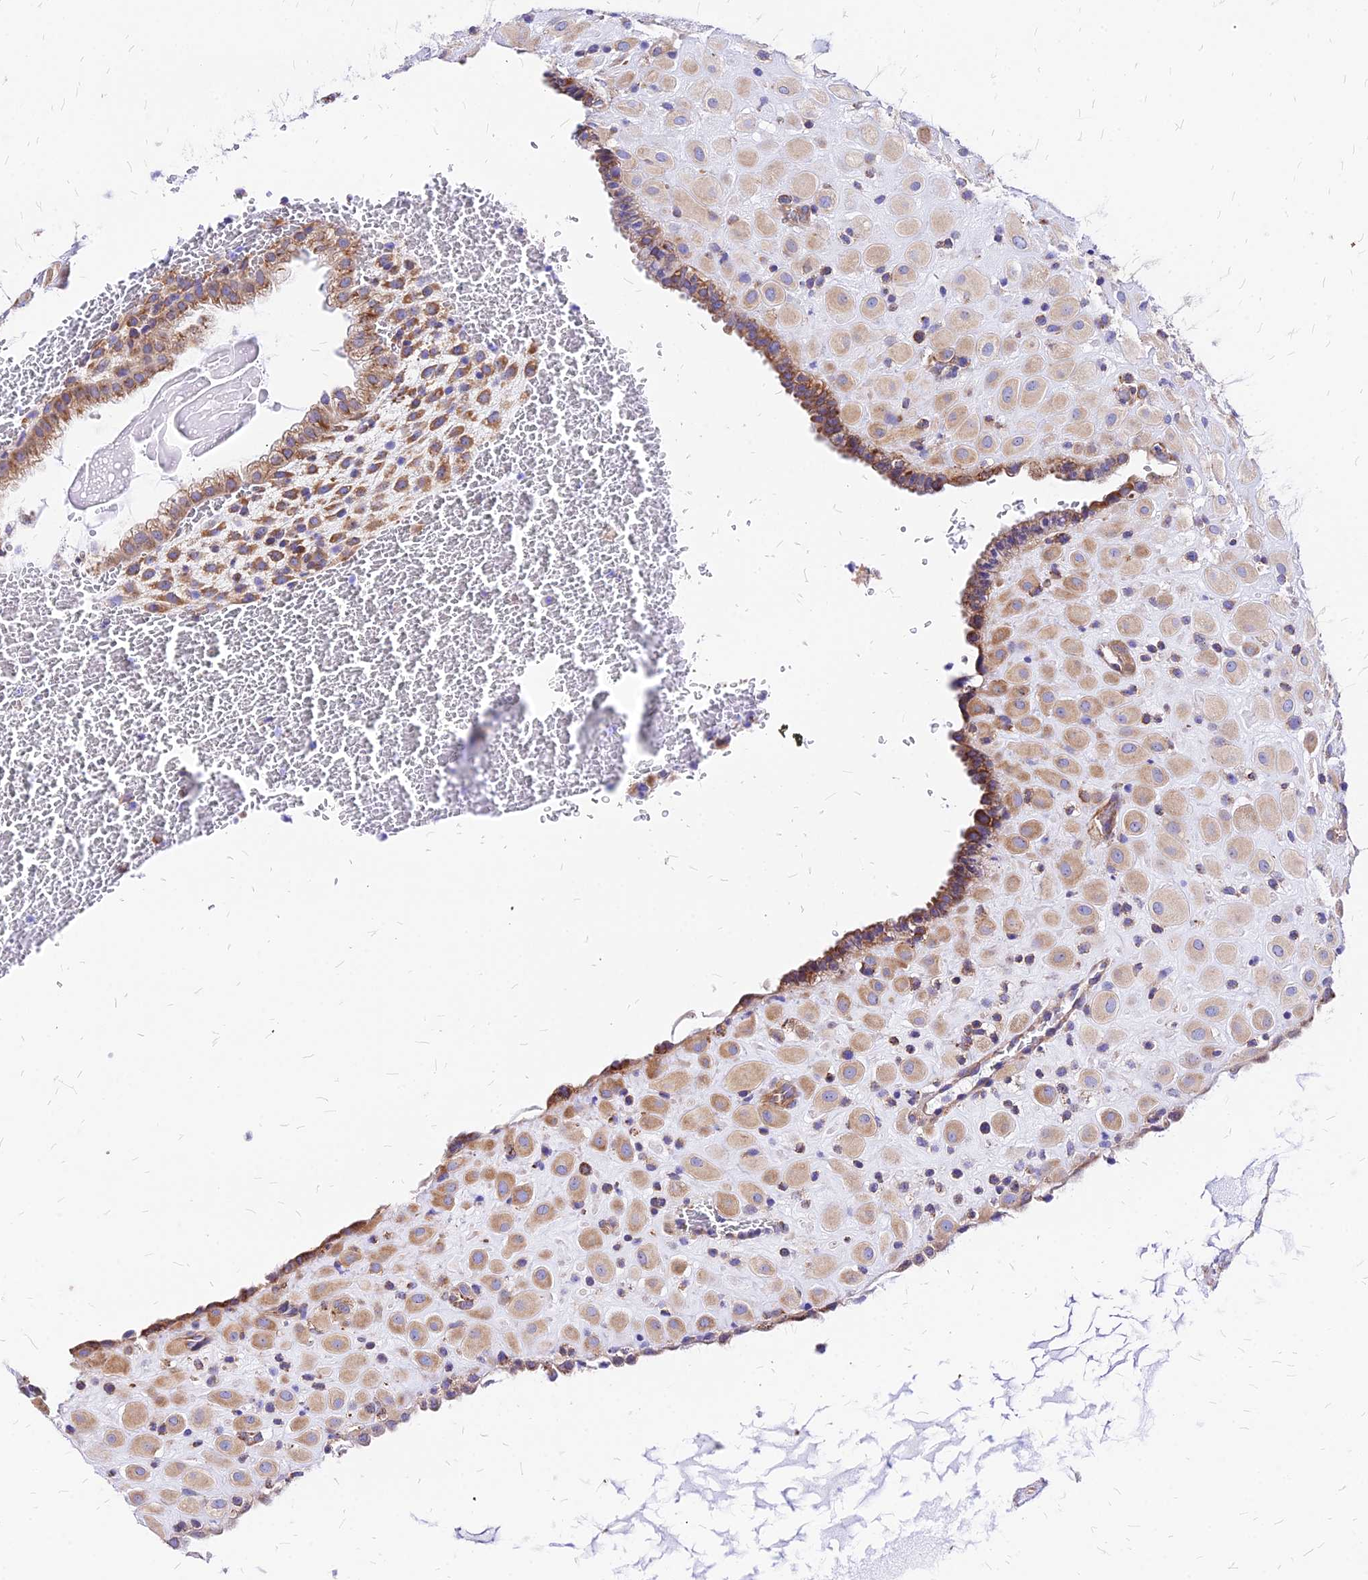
{"staining": {"intensity": "moderate", "quantity": ">75%", "location": "cytoplasmic/membranous"}, "tissue": "placenta", "cell_type": "Decidual cells", "image_type": "normal", "snomed": [{"axis": "morphology", "description": "Normal tissue, NOS"}, {"axis": "topography", "description": "Placenta"}], "caption": "High-power microscopy captured an immunohistochemistry (IHC) photomicrograph of unremarkable placenta, revealing moderate cytoplasmic/membranous positivity in approximately >75% of decidual cells.", "gene": "RPL19", "patient": {"sex": "female", "age": 35}}